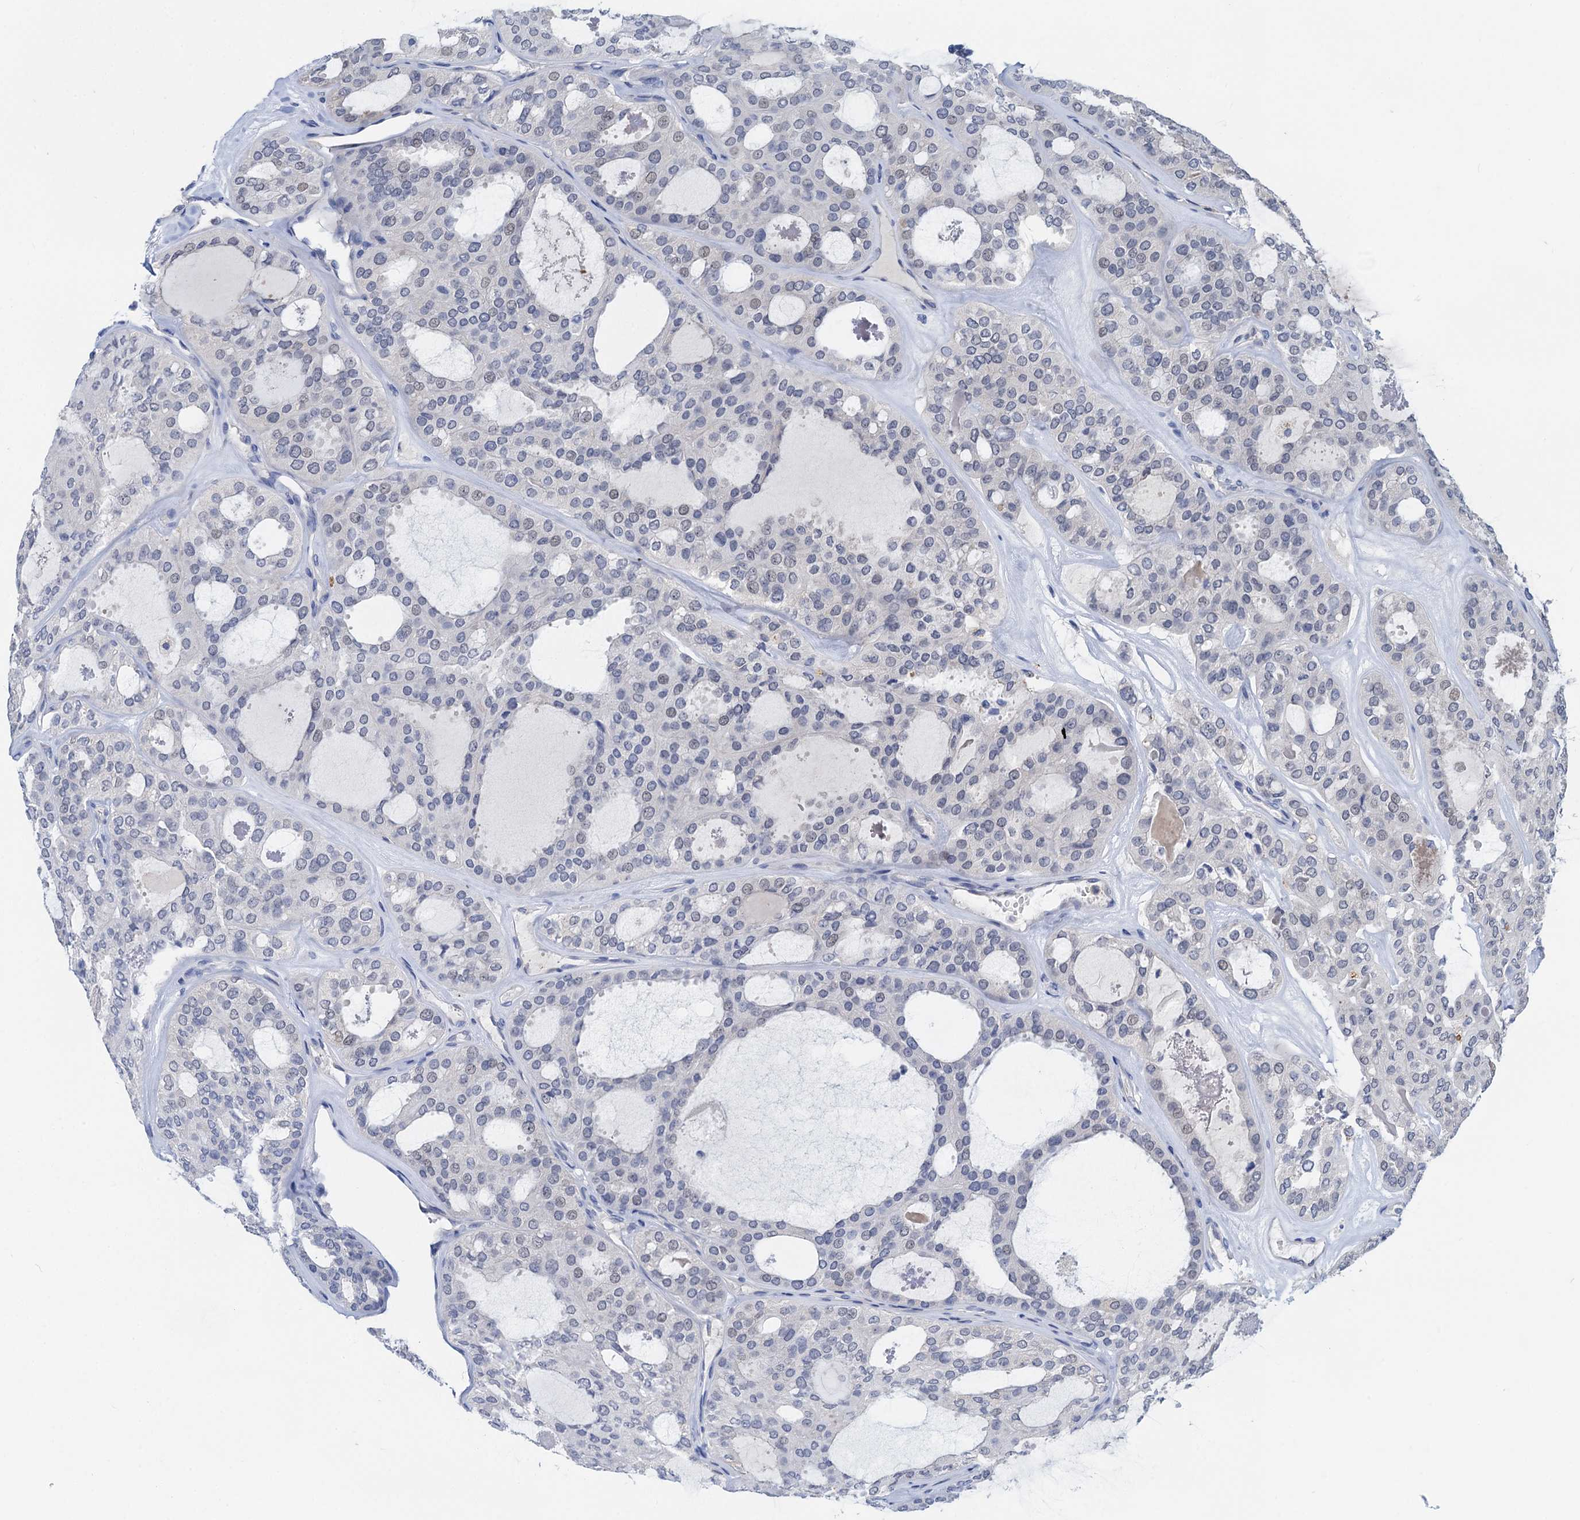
{"staining": {"intensity": "negative", "quantity": "none", "location": "none"}, "tissue": "thyroid cancer", "cell_type": "Tumor cells", "image_type": "cancer", "snomed": [{"axis": "morphology", "description": "Follicular adenoma carcinoma, NOS"}, {"axis": "topography", "description": "Thyroid gland"}], "caption": "The IHC photomicrograph has no significant staining in tumor cells of follicular adenoma carcinoma (thyroid) tissue.", "gene": "TMEM39B", "patient": {"sex": "male", "age": 75}}